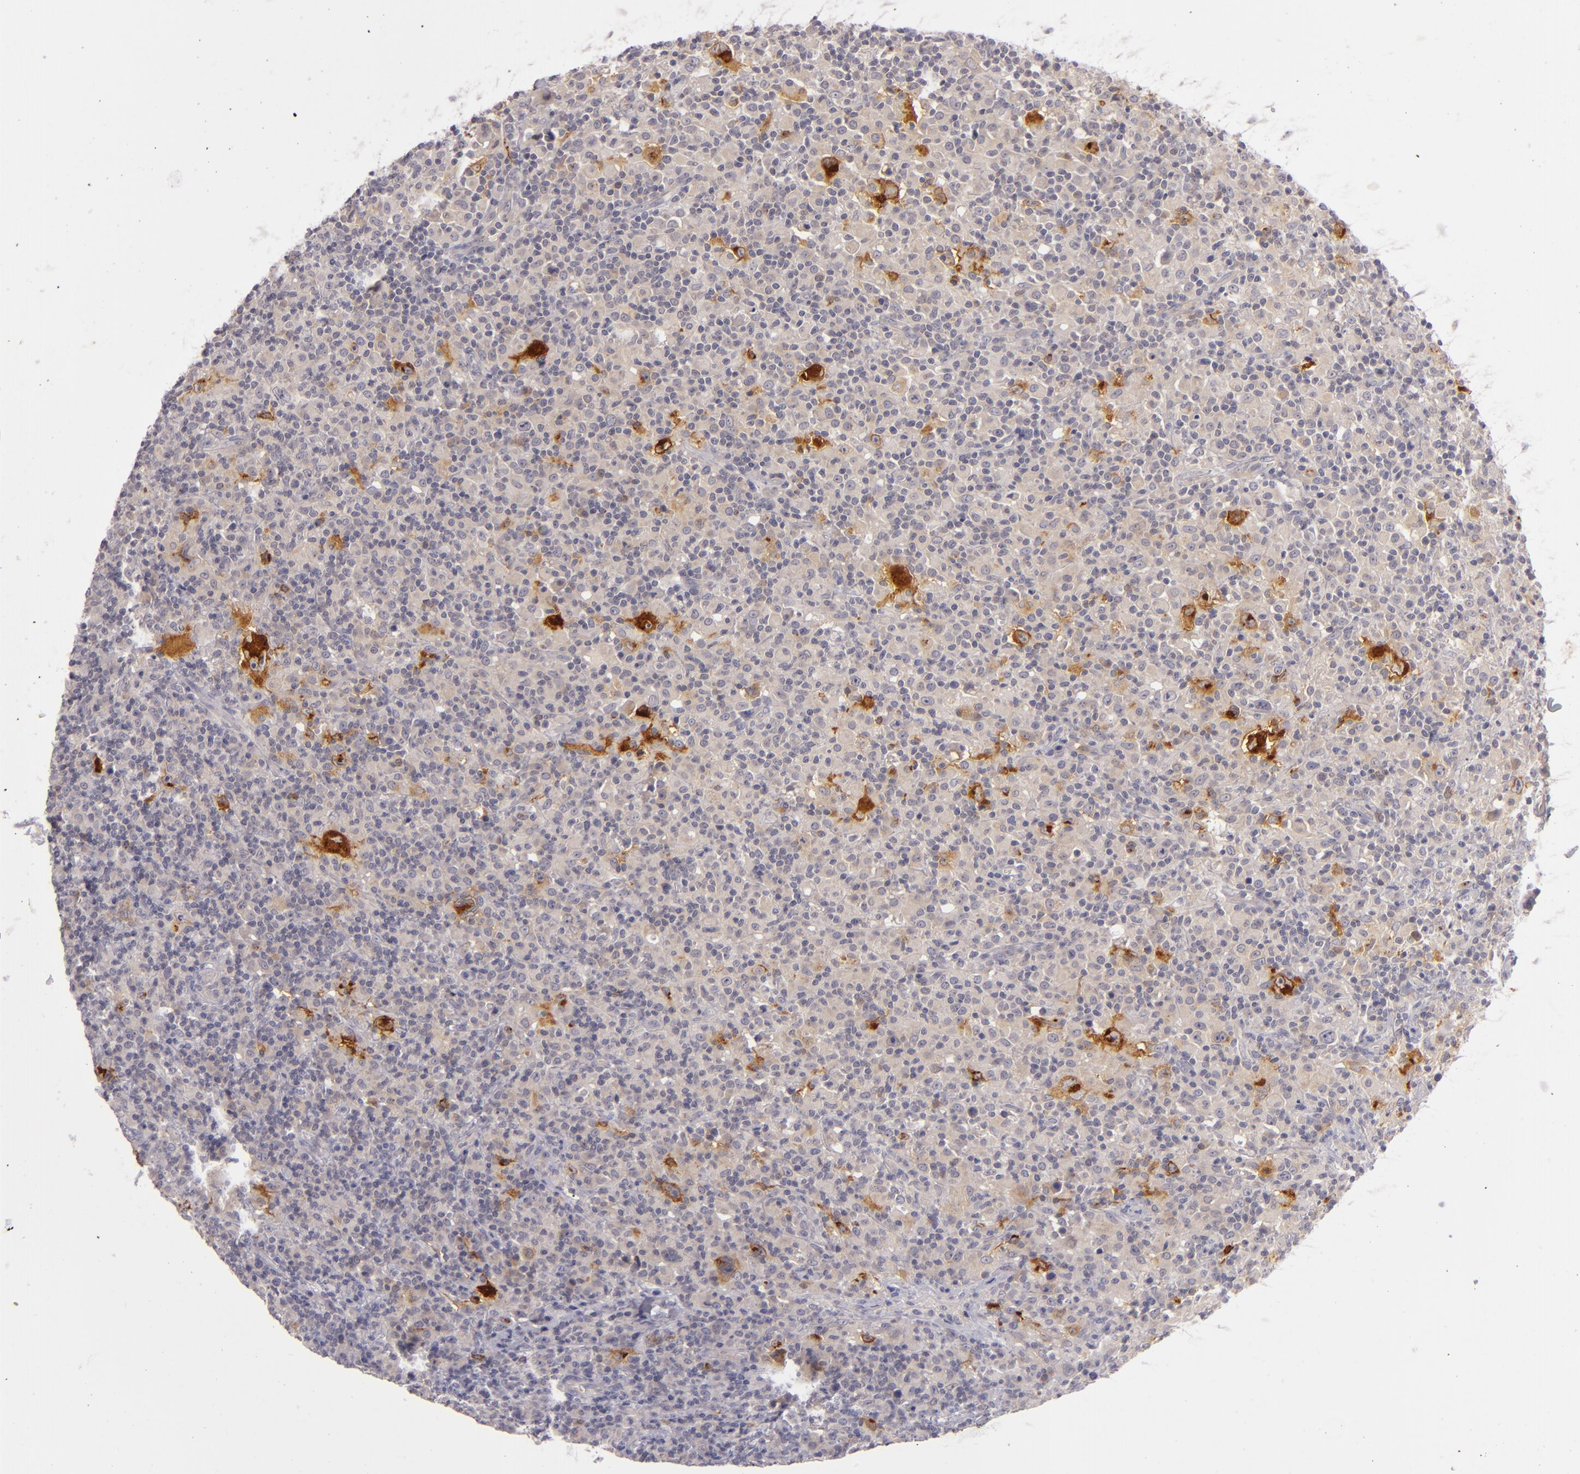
{"staining": {"intensity": "strong", "quantity": "<25%", "location": "cytoplasmic/membranous"}, "tissue": "lymphoma", "cell_type": "Tumor cells", "image_type": "cancer", "snomed": [{"axis": "morphology", "description": "Hodgkin's disease, NOS"}, {"axis": "topography", "description": "Lymph node"}], "caption": "Hodgkin's disease was stained to show a protein in brown. There is medium levels of strong cytoplasmic/membranous expression in about <25% of tumor cells.", "gene": "CD83", "patient": {"sex": "male", "age": 46}}